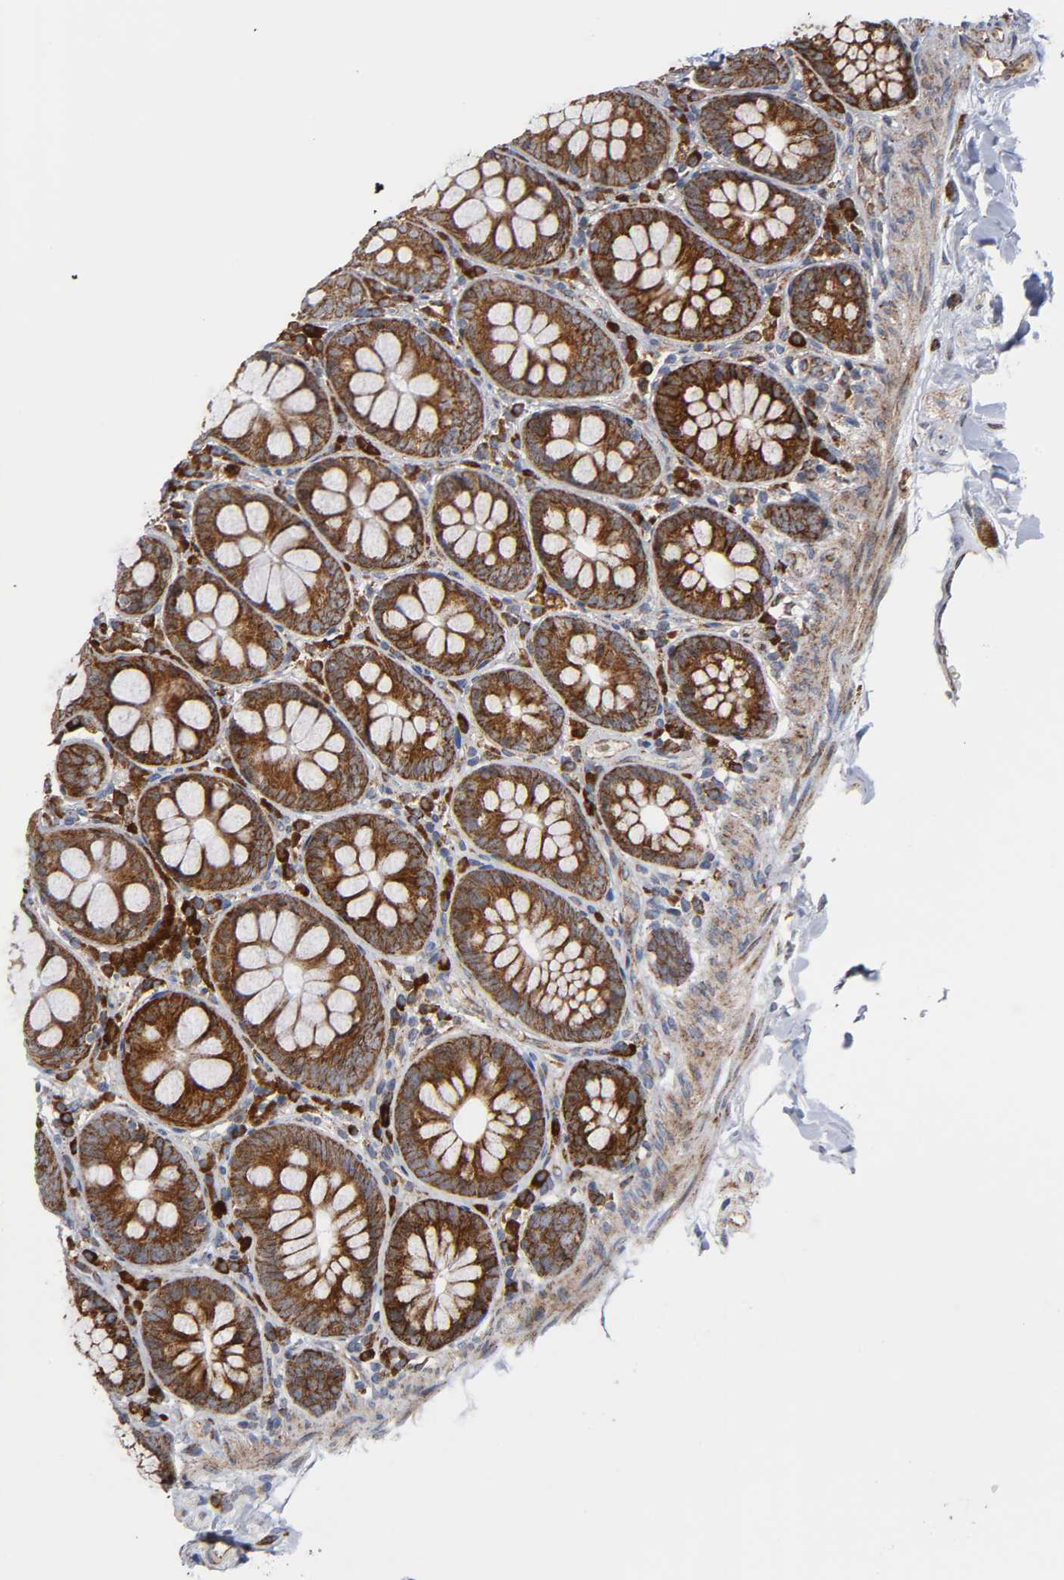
{"staining": {"intensity": "moderate", "quantity": ">75%", "location": "cytoplasmic/membranous"}, "tissue": "colon", "cell_type": "Endothelial cells", "image_type": "normal", "snomed": [{"axis": "morphology", "description": "Normal tissue, NOS"}, {"axis": "topography", "description": "Colon"}], "caption": "Immunohistochemistry histopathology image of unremarkable colon: human colon stained using immunohistochemistry shows medium levels of moderate protein expression localized specifically in the cytoplasmic/membranous of endothelial cells, appearing as a cytoplasmic/membranous brown color.", "gene": "MAP3K1", "patient": {"sex": "female", "age": 61}}